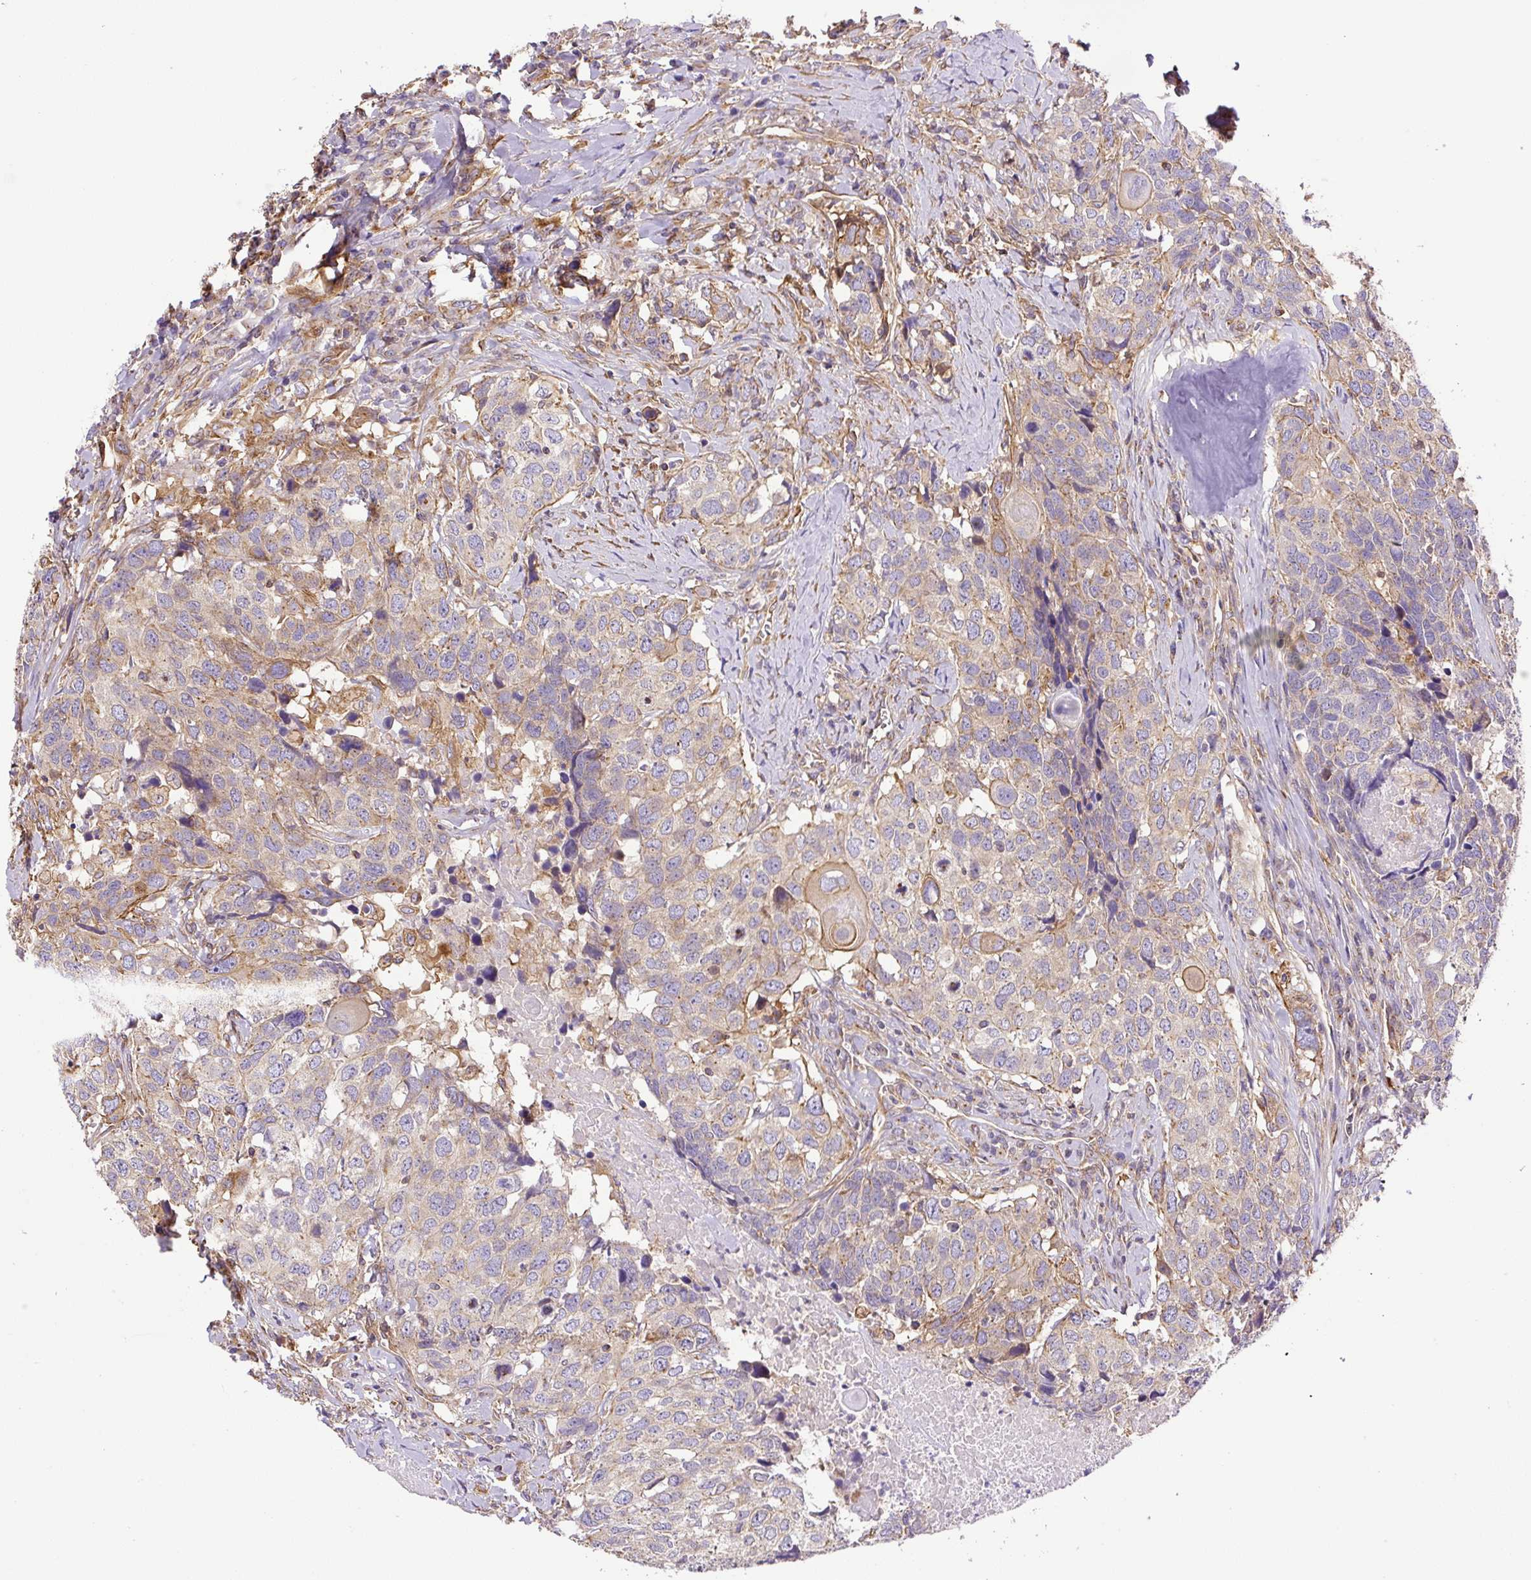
{"staining": {"intensity": "moderate", "quantity": "<25%", "location": "cytoplasmic/membranous"}, "tissue": "head and neck cancer", "cell_type": "Tumor cells", "image_type": "cancer", "snomed": [{"axis": "morphology", "description": "Normal tissue, NOS"}, {"axis": "morphology", "description": "Squamous cell carcinoma, NOS"}, {"axis": "topography", "description": "Skeletal muscle"}, {"axis": "topography", "description": "Vascular tissue"}, {"axis": "topography", "description": "Peripheral nerve tissue"}, {"axis": "topography", "description": "Head-Neck"}], "caption": "IHC histopathology image of human head and neck squamous cell carcinoma stained for a protein (brown), which reveals low levels of moderate cytoplasmic/membranous expression in approximately <25% of tumor cells.", "gene": "DCTN1", "patient": {"sex": "male", "age": 66}}